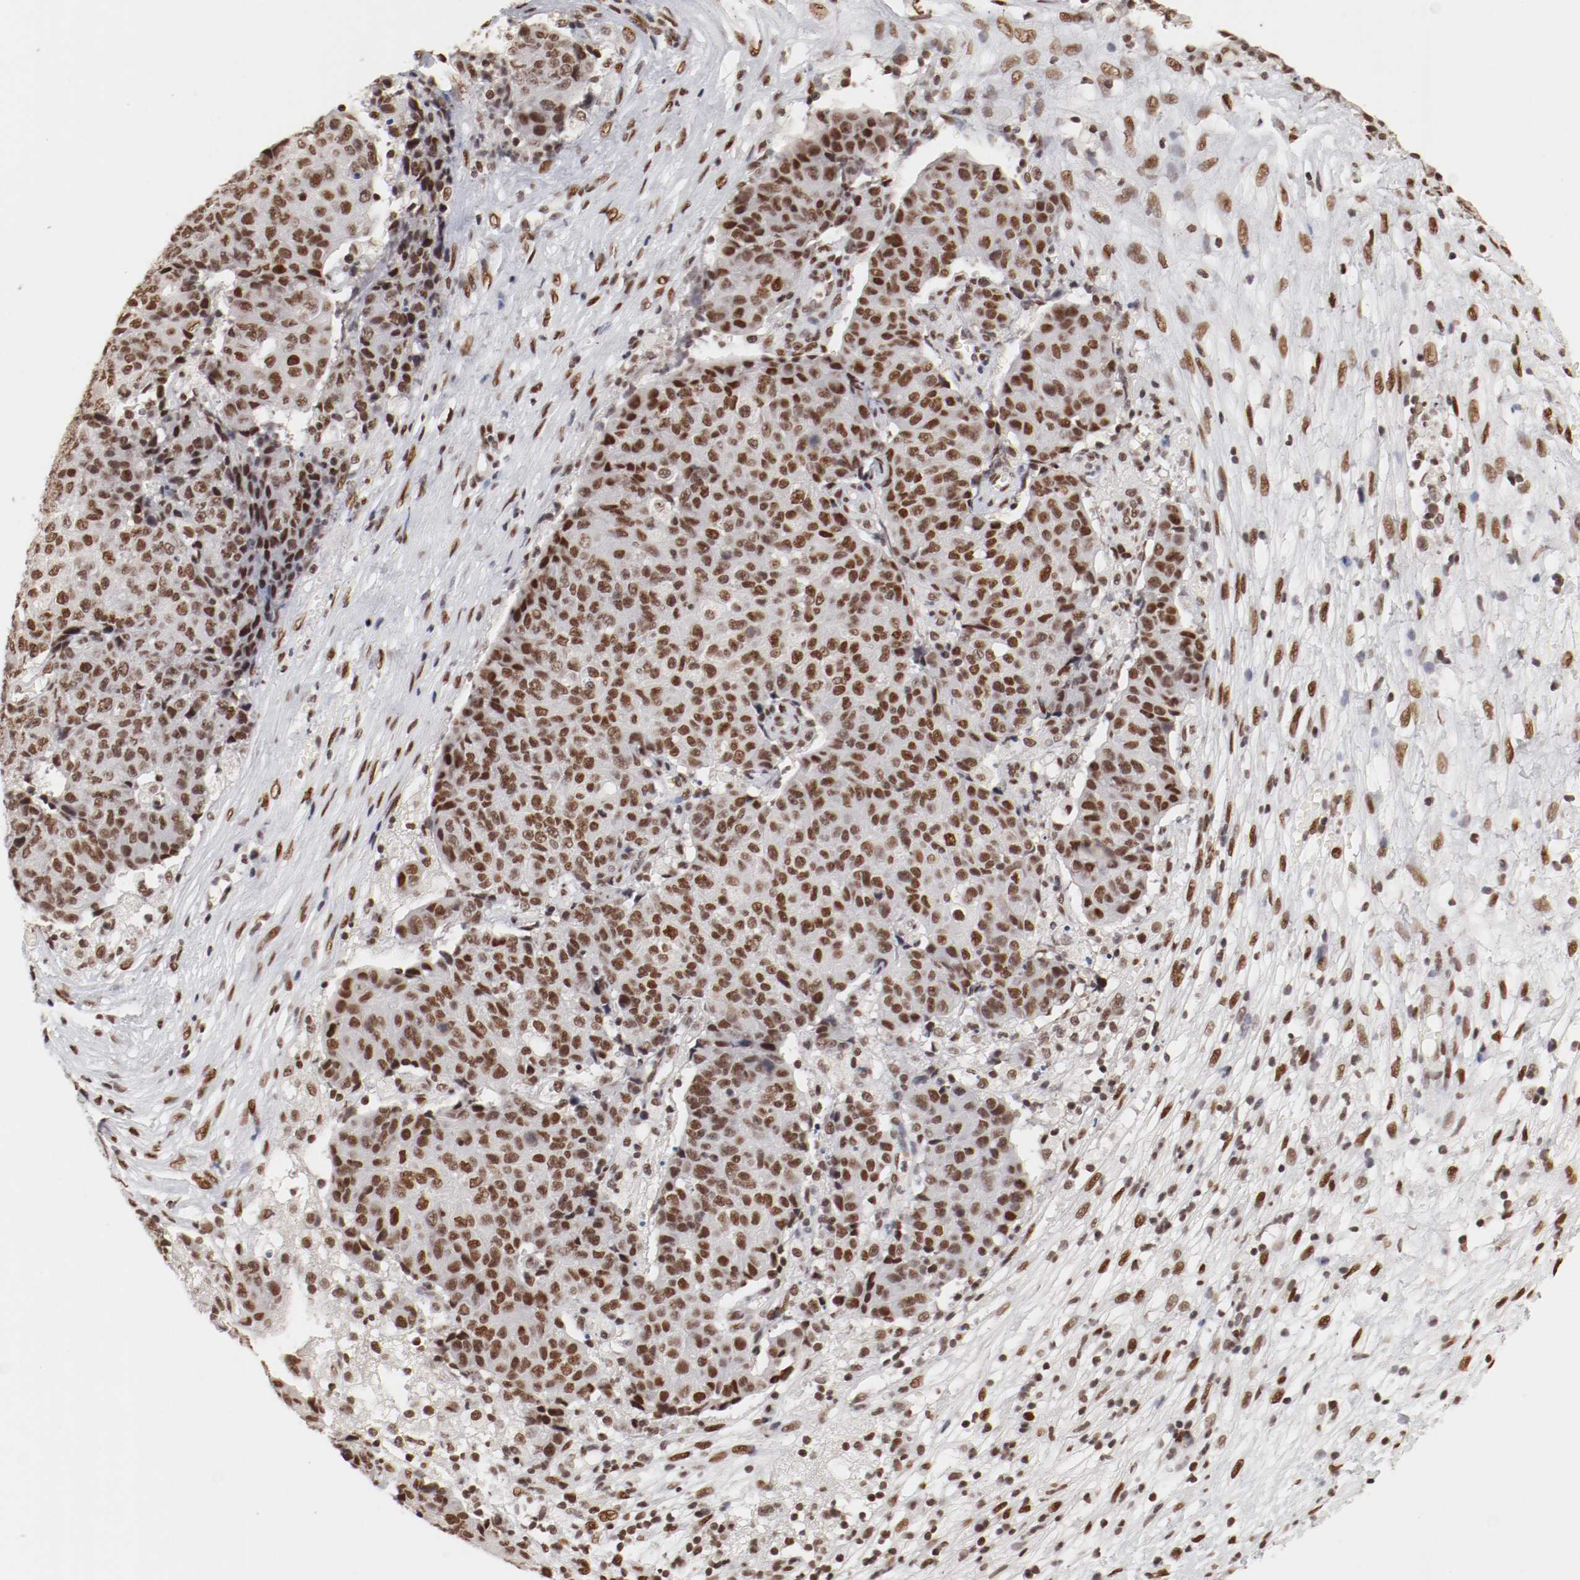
{"staining": {"intensity": "strong", "quantity": ">75%", "location": "nuclear"}, "tissue": "ovarian cancer", "cell_type": "Tumor cells", "image_type": "cancer", "snomed": [{"axis": "morphology", "description": "Carcinoma, endometroid"}, {"axis": "topography", "description": "Ovary"}], "caption": "Ovarian cancer was stained to show a protein in brown. There is high levels of strong nuclear positivity in approximately >75% of tumor cells.", "gene": "TP53BP1", "patient": {"sex": "female", "age": 42}}